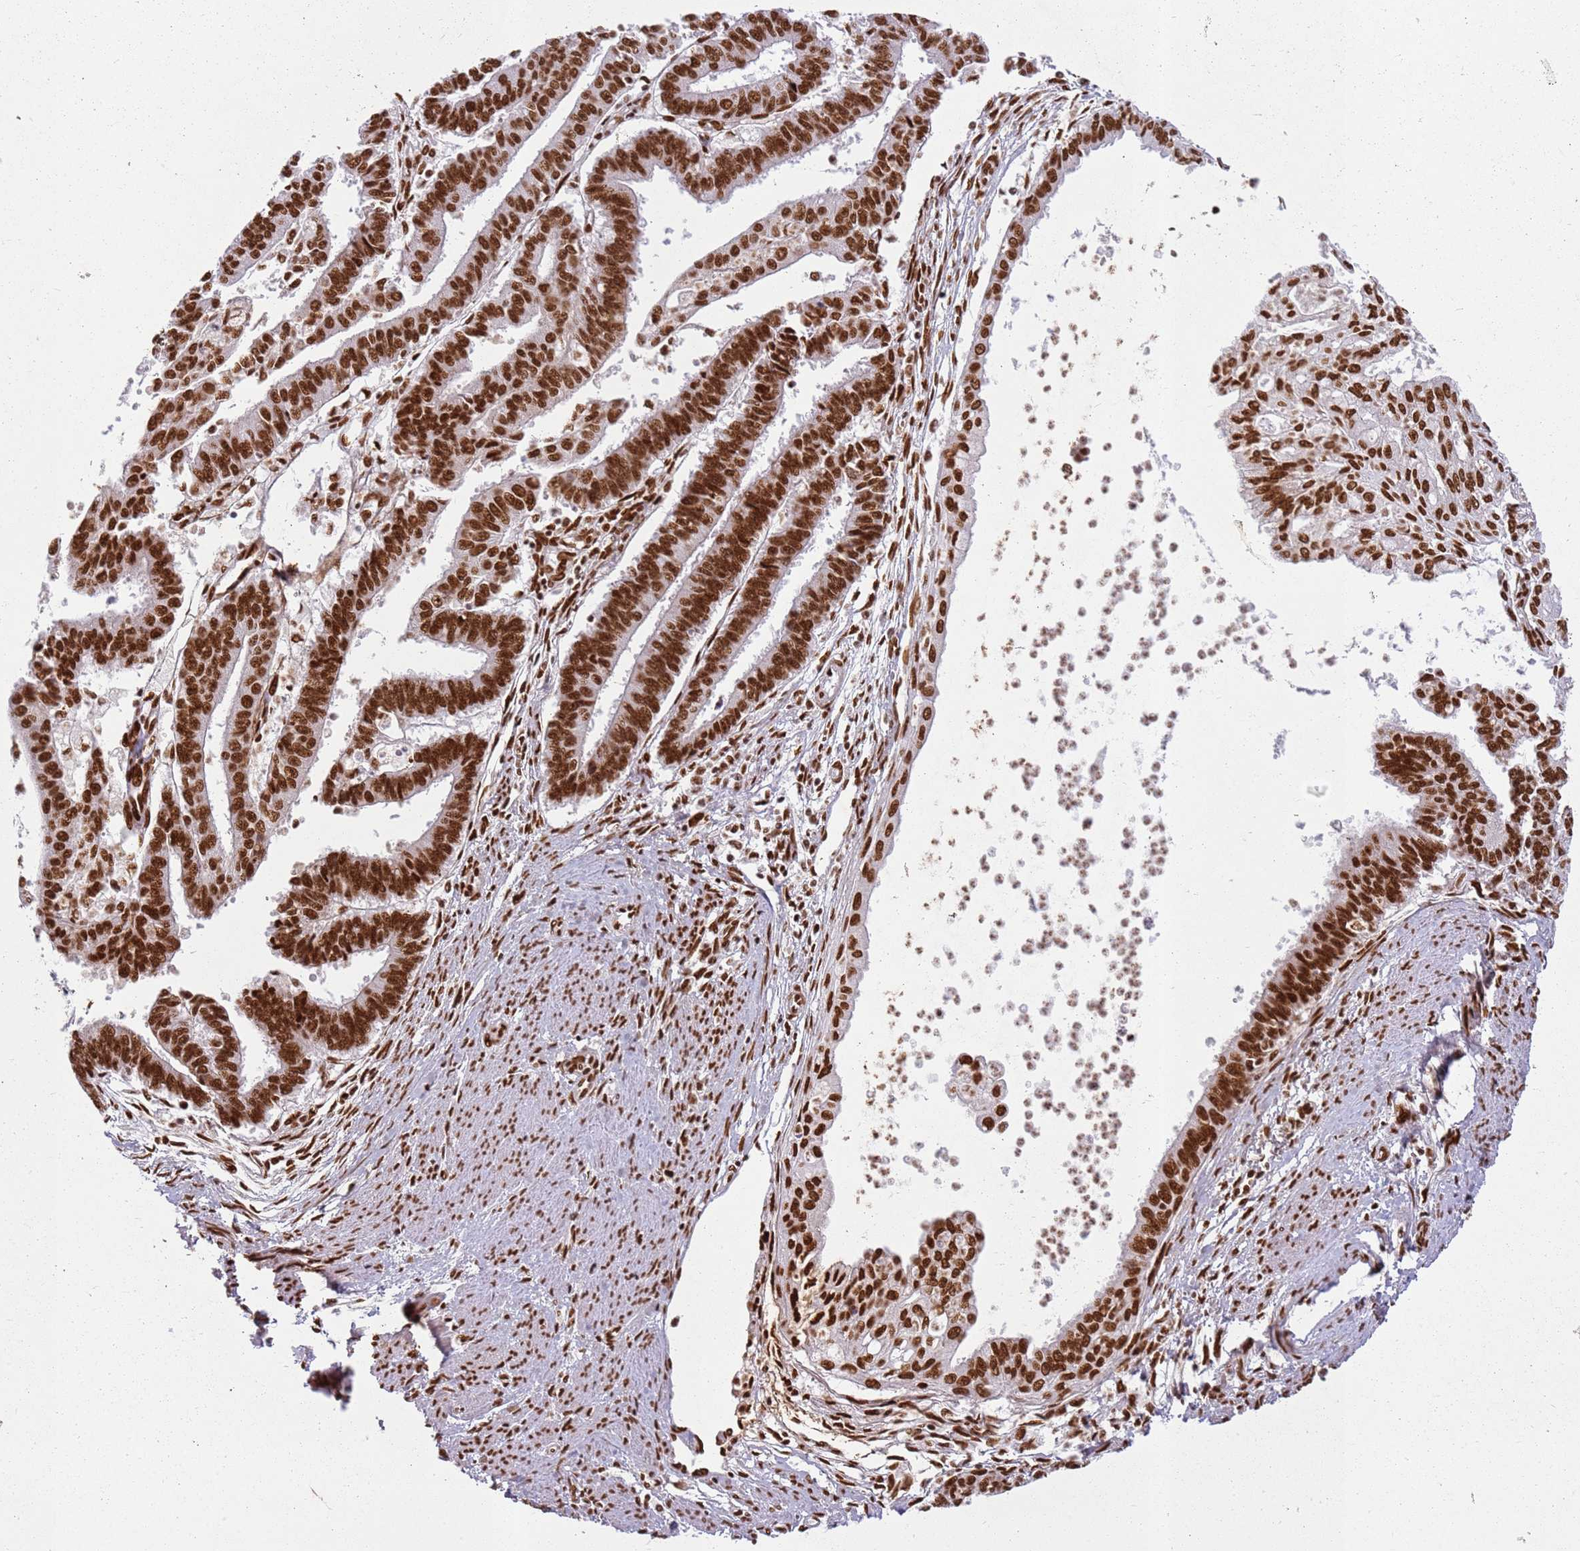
{"staining": {"intensity": "strong", "quantity": ">75%", "location": "nuclear"}, "tissue": "endometrial cancer", "cell_type": "Tumor cells", "image_type": "cancer", "snomed": [{"axis": "morphology", "description": "Adenocarcinoma, NOS"}, {"axis": "topography", "description": "Endometrium"}], "caption": "This photomicrograph reveals endometrial adenocarcinoma stained with immunohistochemistry (IHC) to label a protein in brown. The nuclear of tumor cells show strong positivity for the protein. Nuclei are counter-stained blue.", "gene": "TENT4A", "patient": {"sex": "female", "age": 73}}